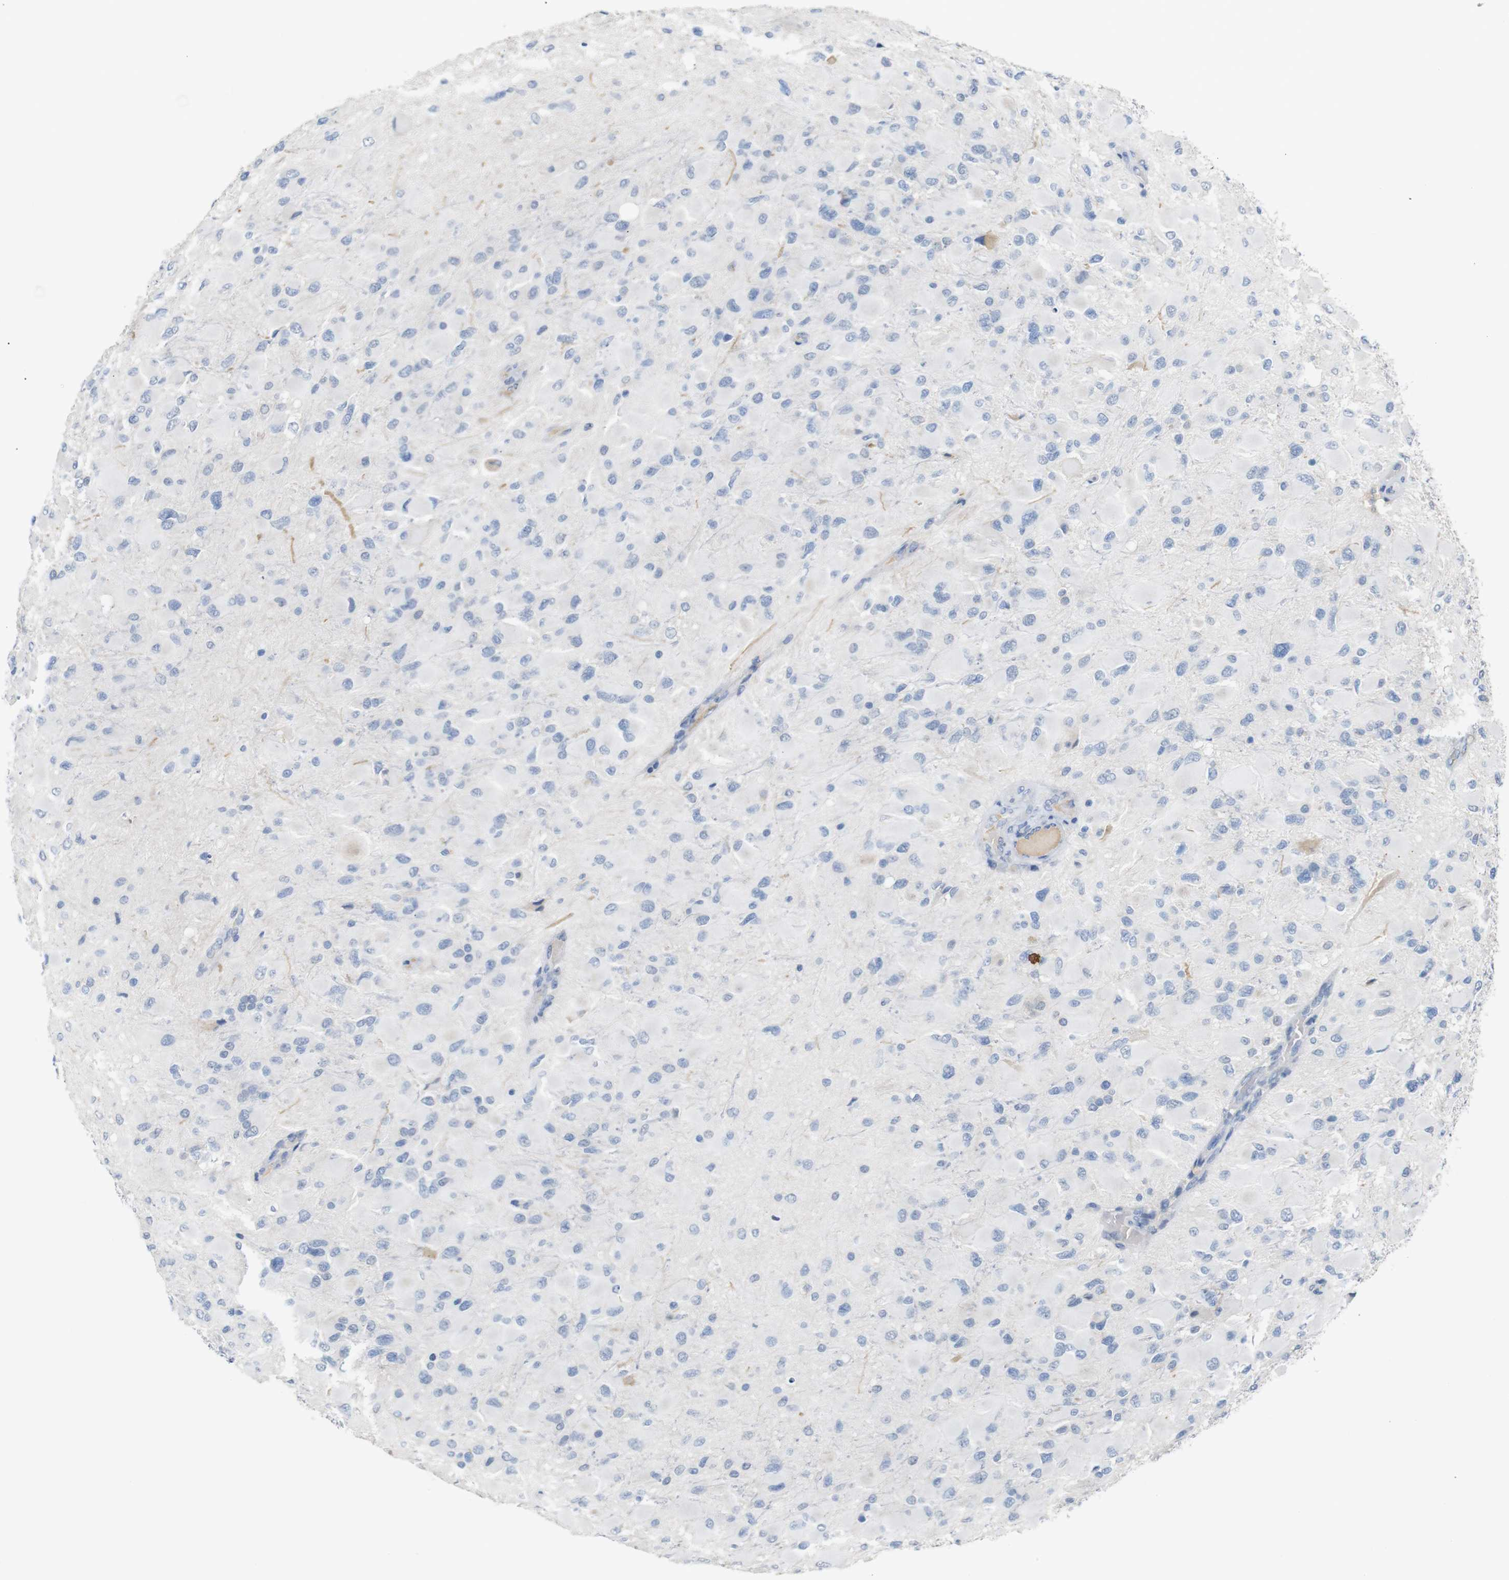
{"staining": {"intensity": "negative", "quantity": "none", "location": "none"}, "tissue": "glioma", "cell_type": "Tumor cells", "image_type": "cancer", "snomed": [{"axis": "morphology", "description": "Glioma, malignant, High grade"}, {"axis": "topography", "description": "Cerebral cortex"}], "caption": "An IHC micrograph of malignant glioma (high-grade) is shown. There is no staining in tumor cells of malignant glioma (high-grade).", "gene": "CHRM5", "patient": {"sex": "female", "age": 36}}